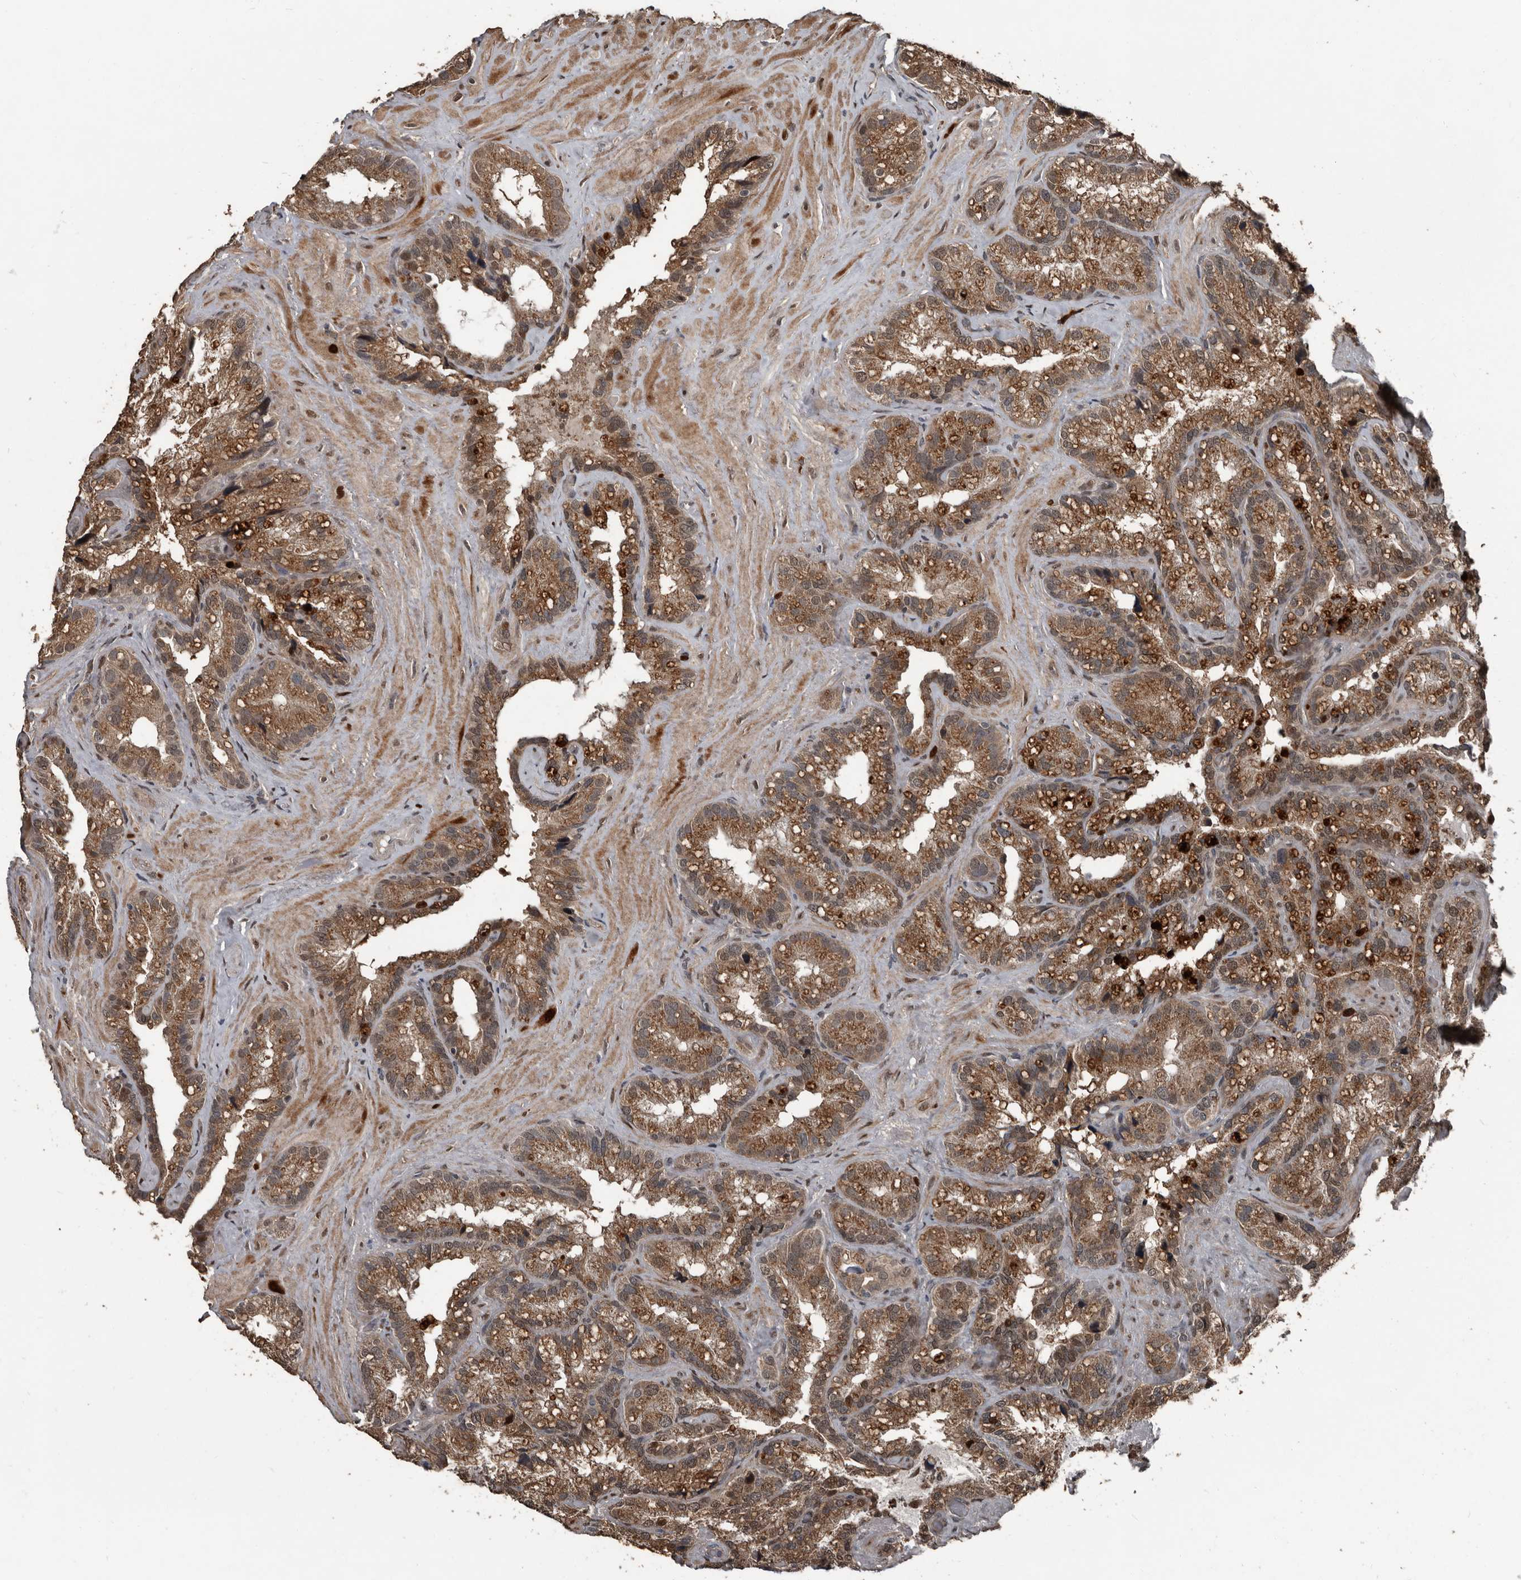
{"staining": {"intensity": "moderate", "quantity": ">75%", "location": "cytoplasmic/membranous,nuclear"}, "tissue": "seminal vesicle", "cell_type": "Glandular cells", "image_type": "normal", "snomed": [{"axis": "morphology", "description": "Normal tissue, NOS"}, {"axis": "topography", "description": "Prostate"}, {"axis": "topography", "description": "Seminal veicle"}], "caption": "About >75% of glandular cells in normal seminal vesicle demonstrate moderate cytoplasmic/membranous,nuclear protein positivity as visualized by brown immunohistochemical staining.", "gene": "FSBP", "patient": {"sex": "male", "age": 68}}